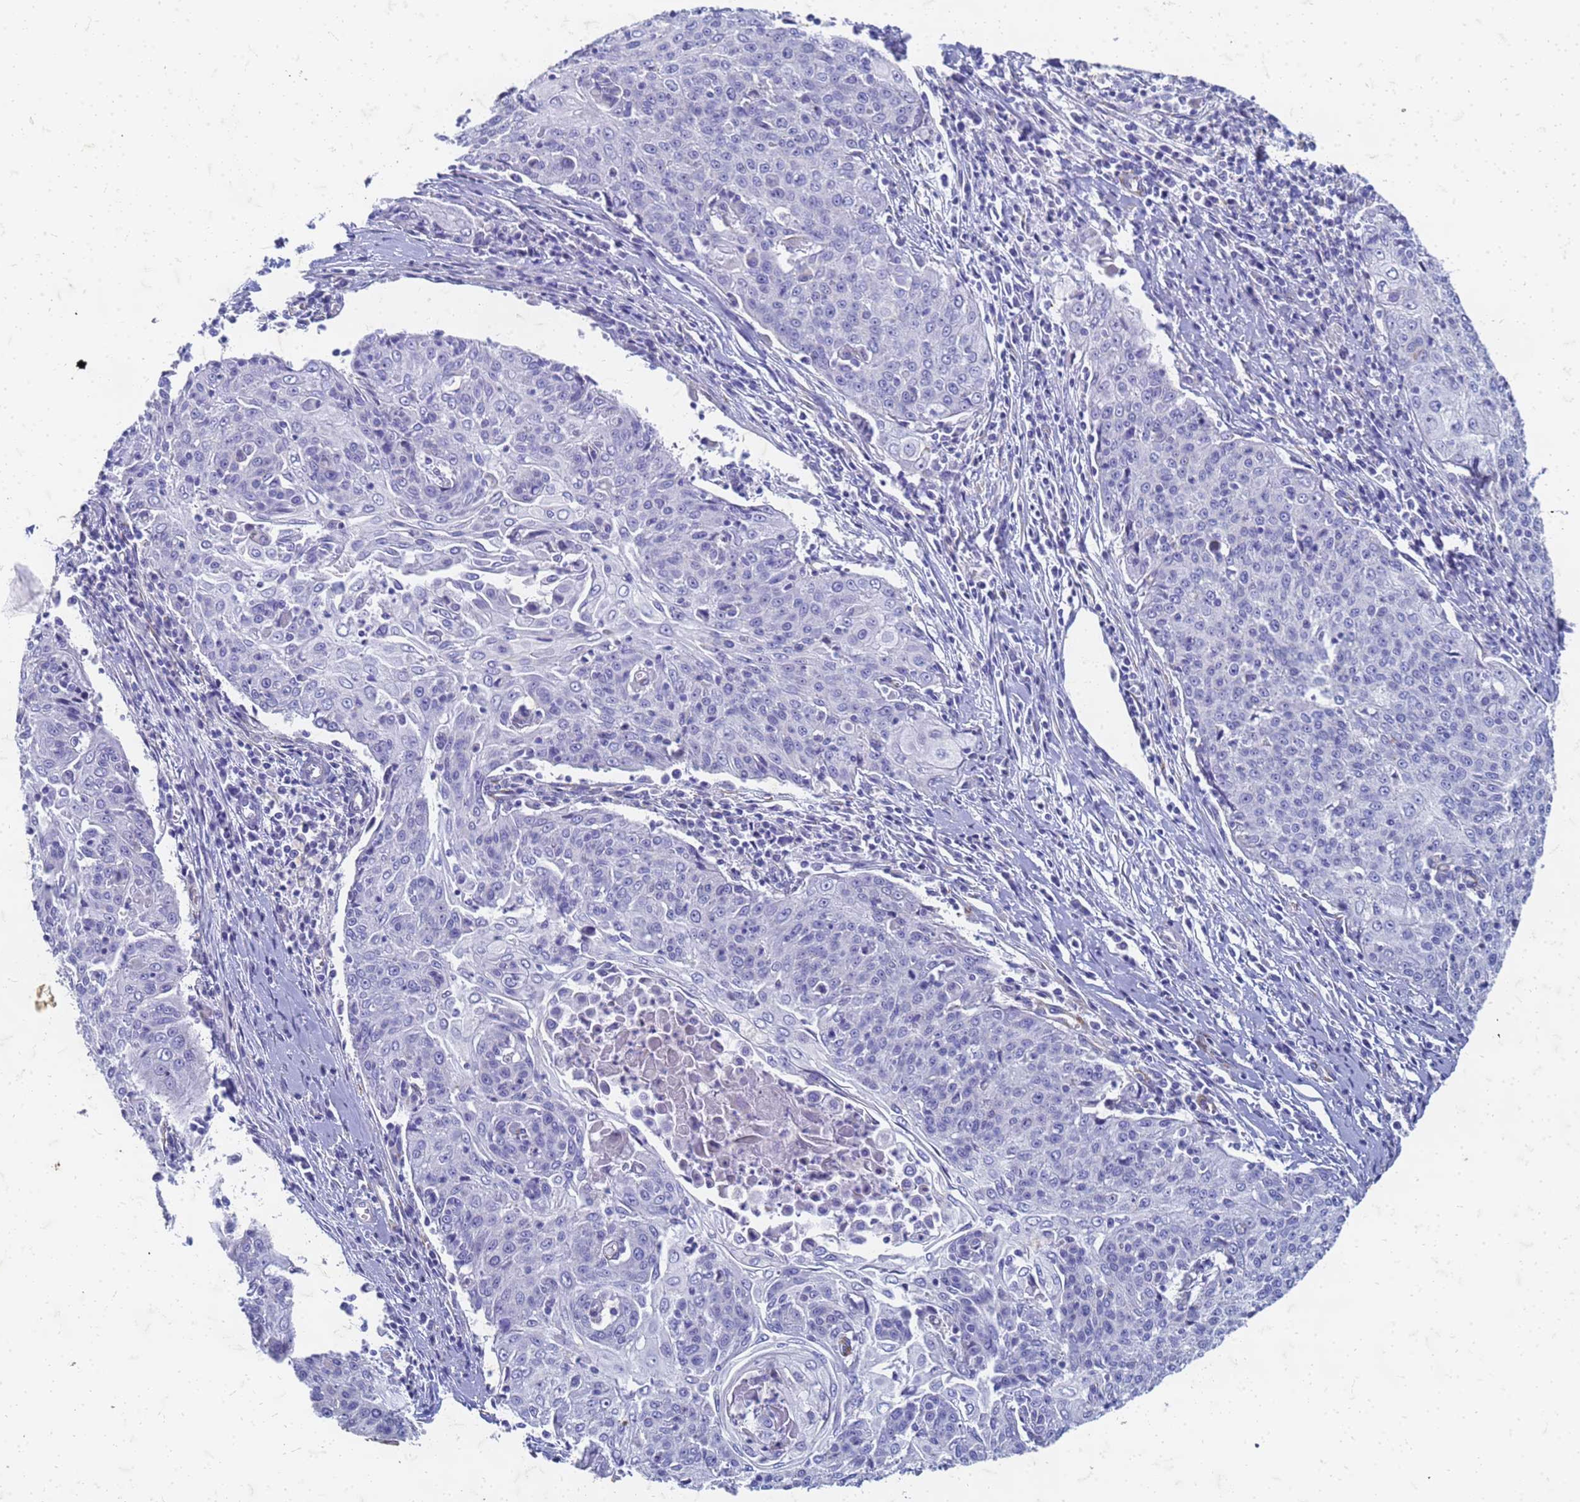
{"staining": {"intensity": "negative", "quantity": "none", "location": "none"}, "tissue": "cervical cancer", "cell_type": "Tumor cells", "image_type": "cancer", "snomed": [{"axis": "morphology", "description": "Squamous cell carcinoma, NOS"}, {"axis": "topography", "description": "Cervix"}], "caption": "Squamous cell carcinoma (cervical) was stained to show a protein in brown. There is no significant staining in tumor cells. The staining was performed using DAB (3,3'-diaminobenzidine) to visualize the protein expression in brown, while the nuclei were stained in blue with hematoxylin (Magnification: 20x).", "gene": "TRIM64B", "patient": {"sex": "female", "age": 48}}